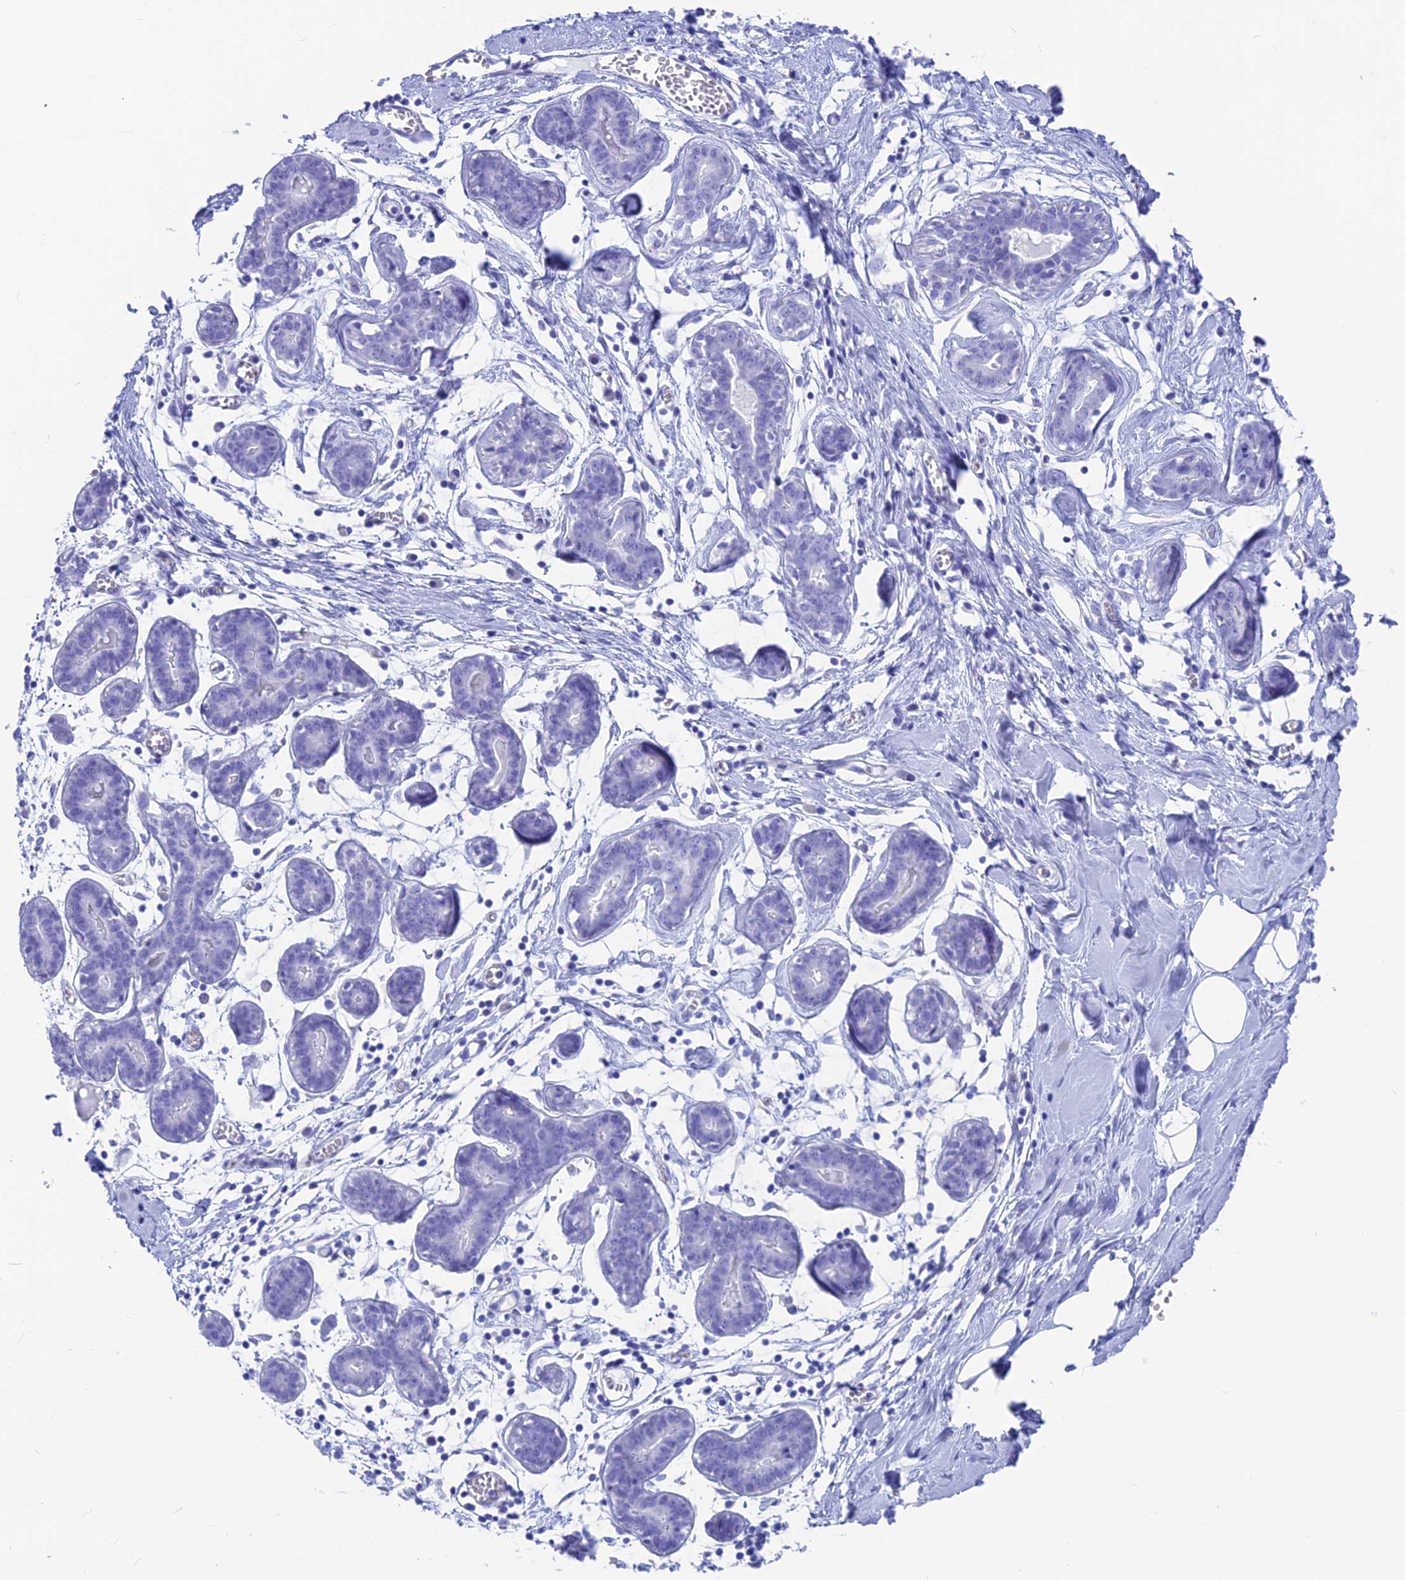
{"staining": {"intensity": "negative", "quantity": "none", "location": "none"}, "tissue": "breast", "cell_type": "Adipocytes", "image_type": "normal", "snomed": [{"axis": "morphology", "description": "Normal tissue, NOS"}, {"axis": "topography", "description": "Breast"}], "caption": "This is a histopathology image of IHC staining of benign breast, which shows no positivity in adipocytes. The staining was performed using DAB (3,3'-diaminobenzidine) to visualize the protein expression in brown, while the nuclei were stained in blue with hematoxylin (Magnification: 20x).", "gene": "GNGT2", "patient": {"sex": "female", "age": 27}}